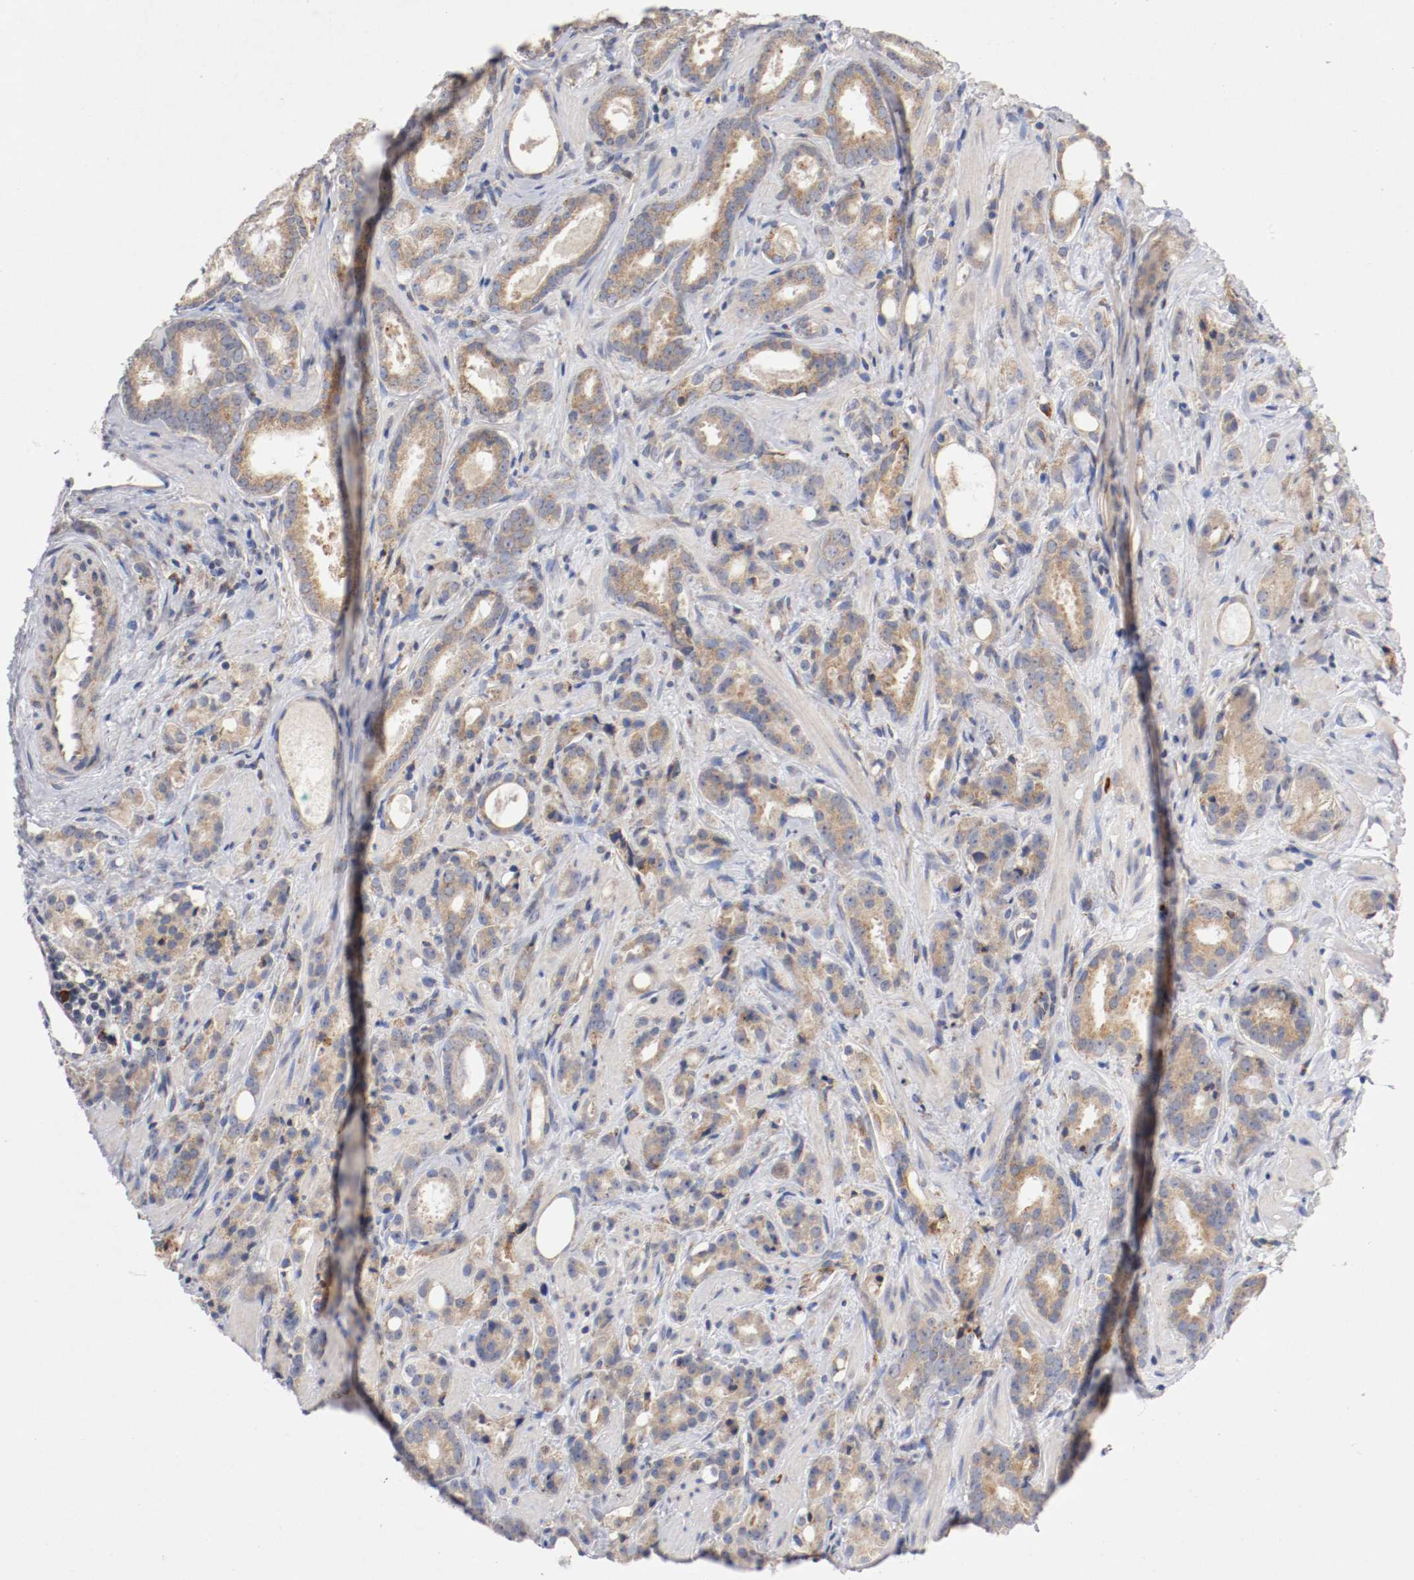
{"staining": {"intensity": "moderate", "quantity": ">75%", "location": "cytoplasmic/membranous"}, "tissue": "prostate cancer", "cell_type": "Tumor cells", "image_type": "cancer", "snomed": [{"axis": "morphology", "description": "Adenocarcinoma, Low grade"}, {"axis": "topography", "description": "Prostate"}], "caption": "An IHC micrograph of neoplastic tissue is shown. Protein staining in brown labels moderate cytoplasmic/membranous positivity in adenocarcinoma (low-grade) (prostate) within tumor cells. (IHC, brightfield microscopy, high magnification).", "gene": "TRAF2", "patient": {"sex": "male", "age": 57}}